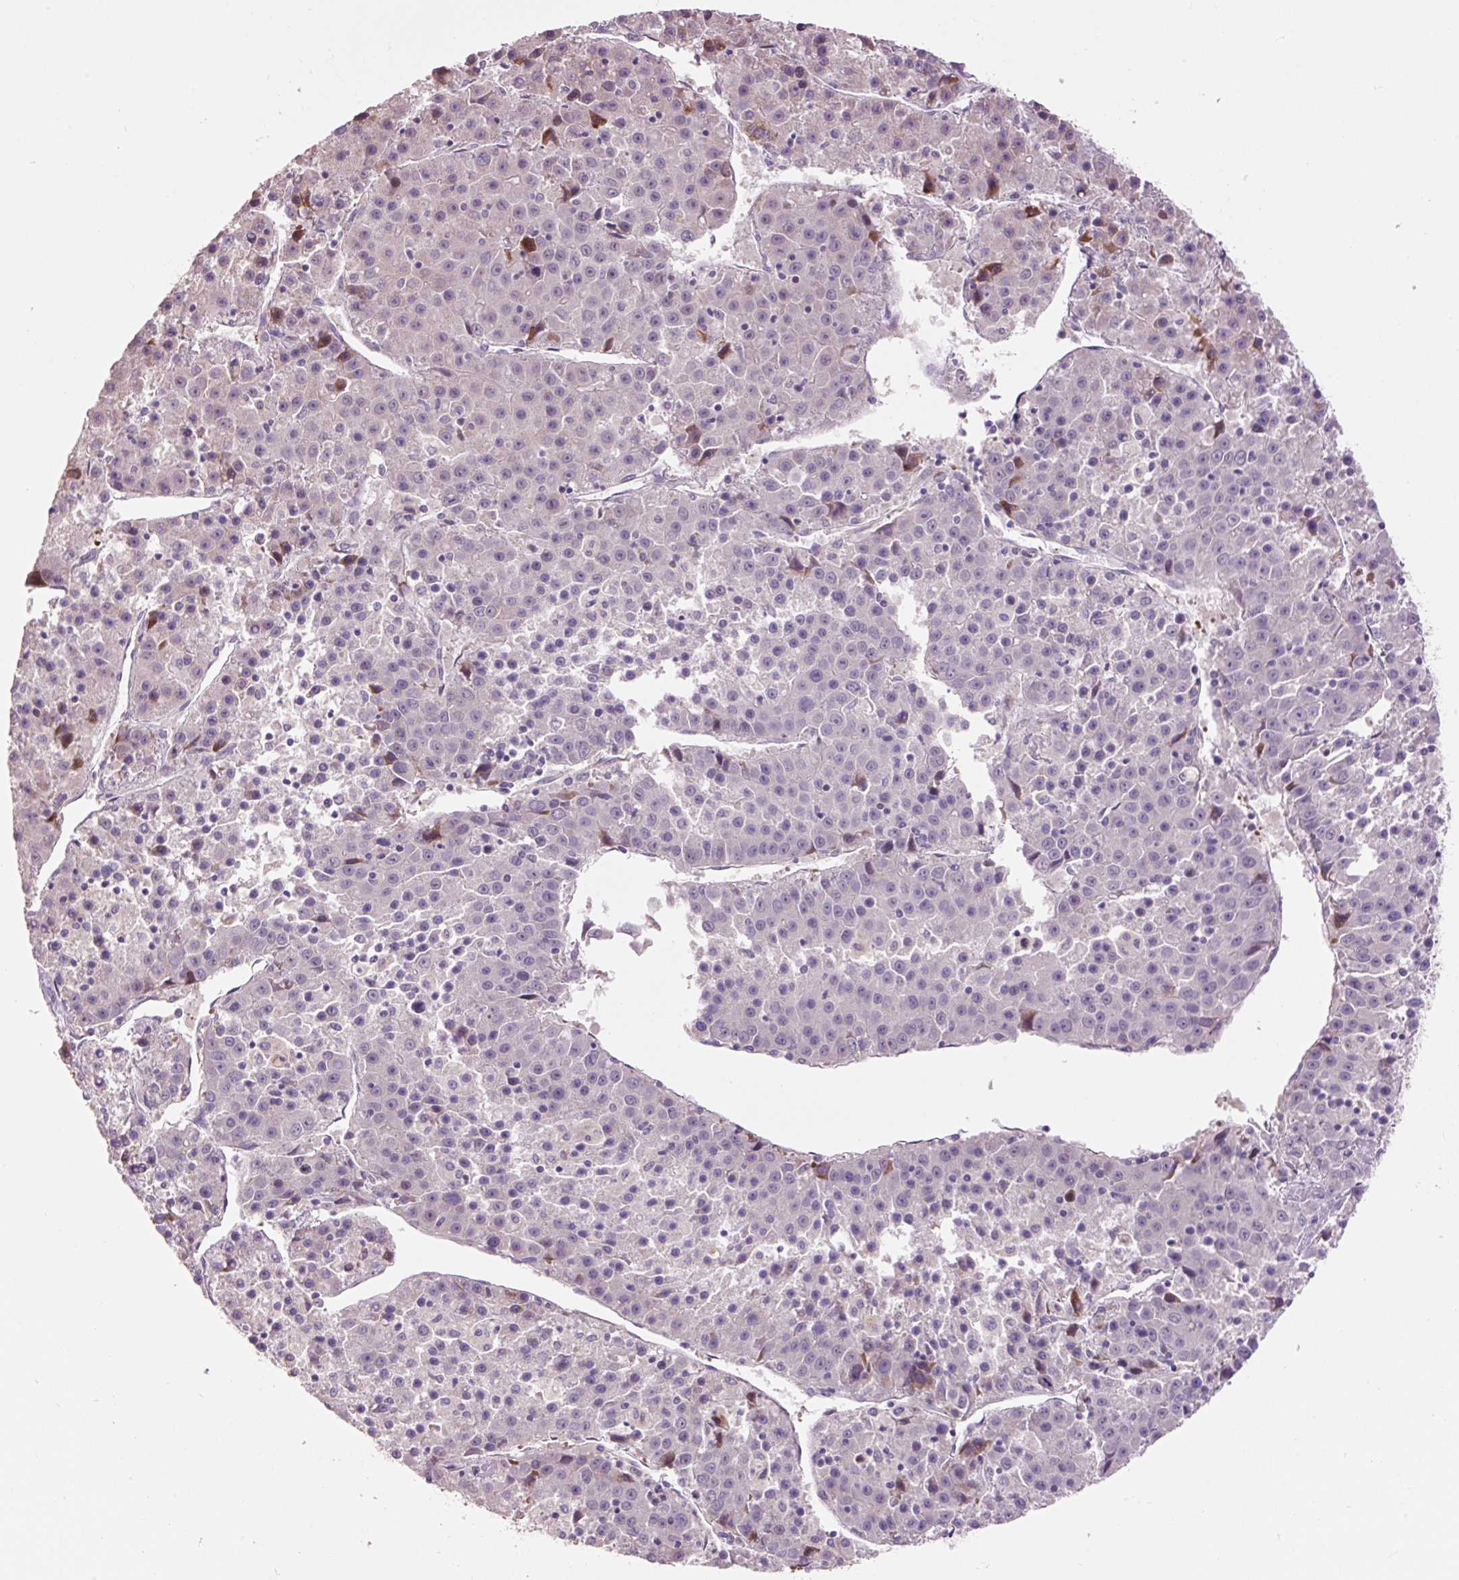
{"staining": {"intensity": "negative", "quantity": "none", "location": "none"}, "tissue": "liver cancer", "cell_type": "Tumor cells", "image_type": "cancer", "snomed": [{"axis": "morphology", "description": "Carcinoma, Hepatocellular, NOS"}, {"axis": "topography", "description": "Liver"}], "caption": "Tumor cells show no significant expression in liver cancer.", "gene": "HAX1", "patient": {"sex": "female", "age": 53}}